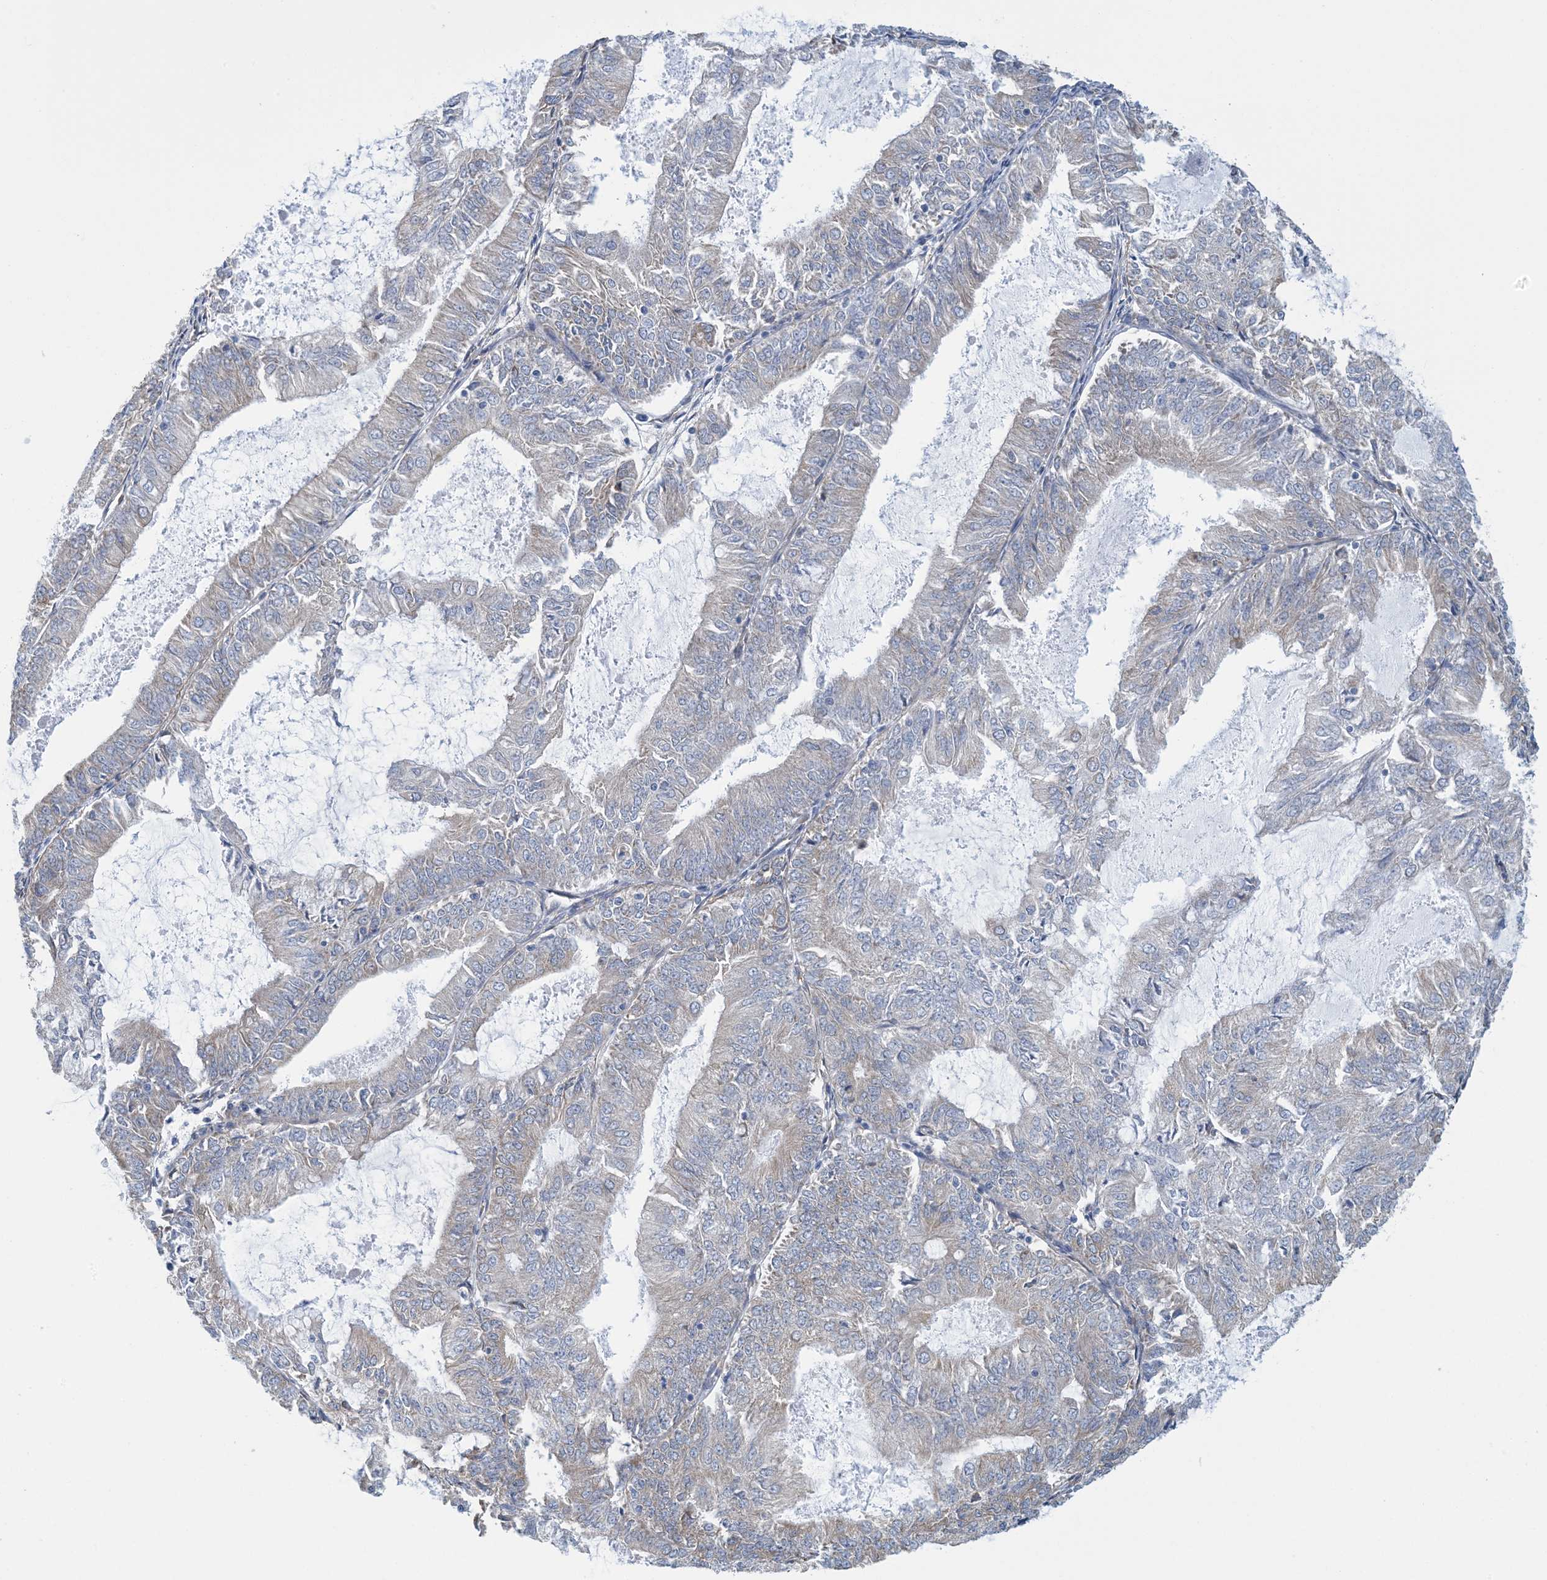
{"staining": {"intensity": "negative", "quantity": "none", "location": "none"}, "tissue": "endometrial cancer", "cell_type": "Tumor cells", "image_type": "cancer", "snomed": [{"axis": "morphology", "description": "Adenocarcinoma, NOS"}, {"axis": "topography", "description": "Endometrium"}], "caption": "Tumor cells show no significant staining in endometrial cancer (adenocarcinoma).", "gene": "CCDC14", "patient": {"sex": "female", "age": 57}}